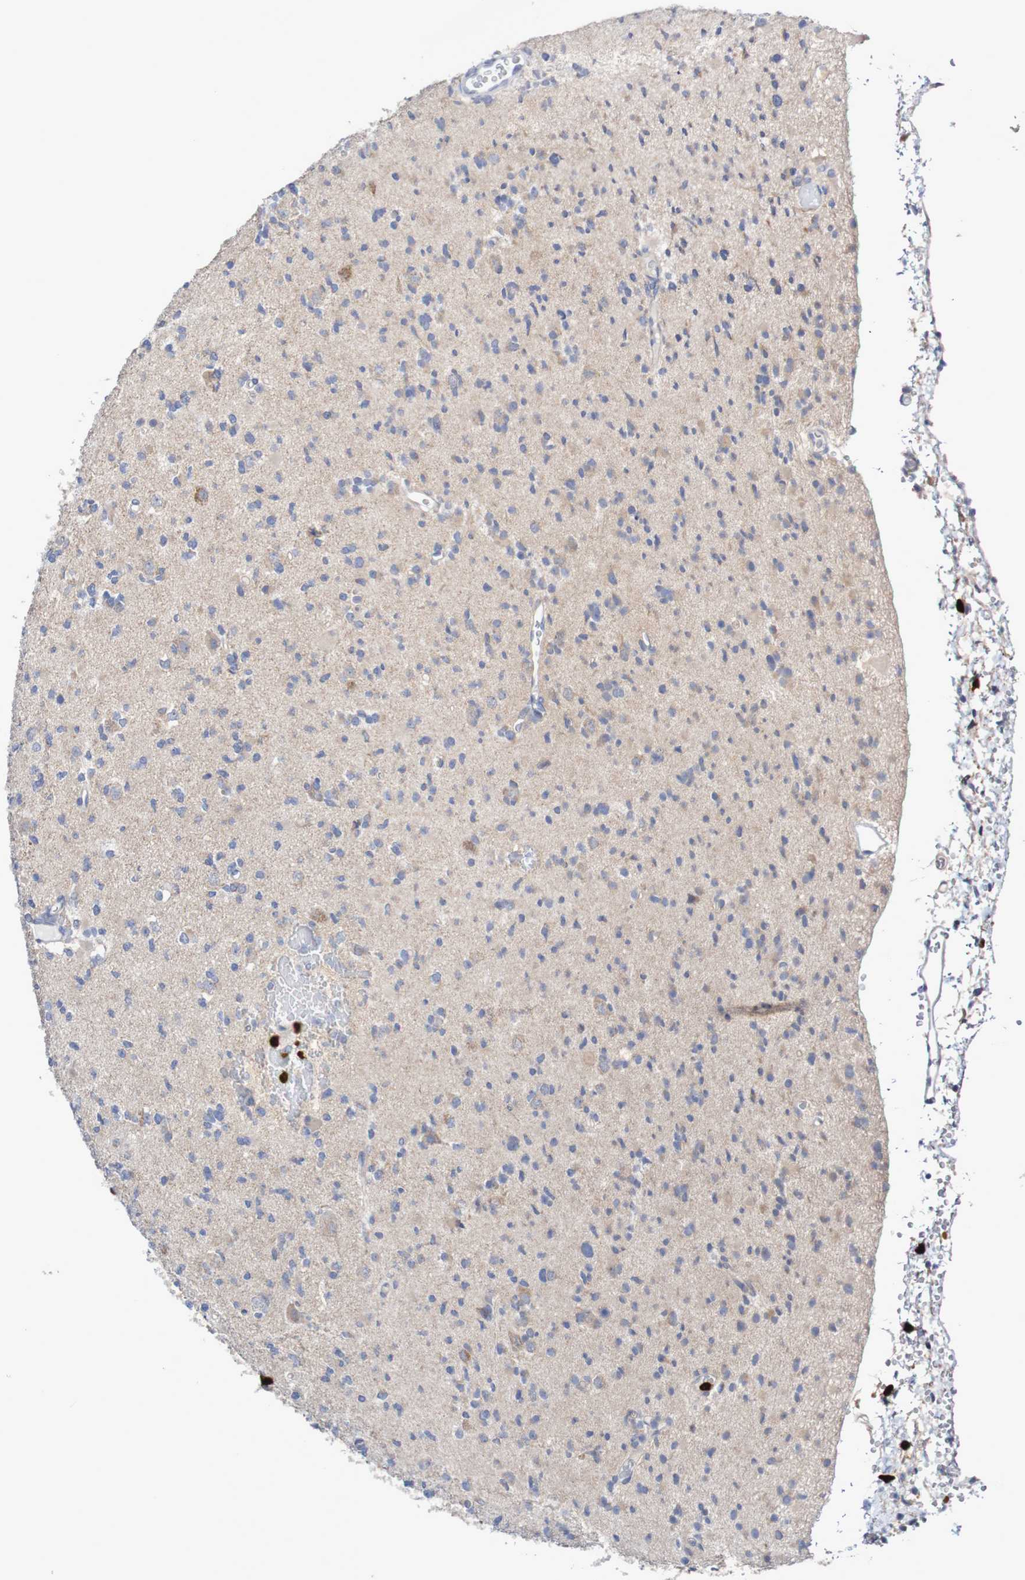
{"staining": {"intensity": "negative", "quantity": "none", "location": "none"}, "tissue": "glioma", "cell_type": "Tumor cells", "image_type": "cancer", "snomed": [{"axis": "morphology", "description": "Glioma, malignant, Low grade"}, {"axis": "topography", "description": "Brain"}], "caption": "DAB immunohistochemical staining of human malignant low-grade glioma demonstrates no significant positivity in tumor cells.", "gene": "PARP4", "patient": {"sex": "female", "age": 22}}